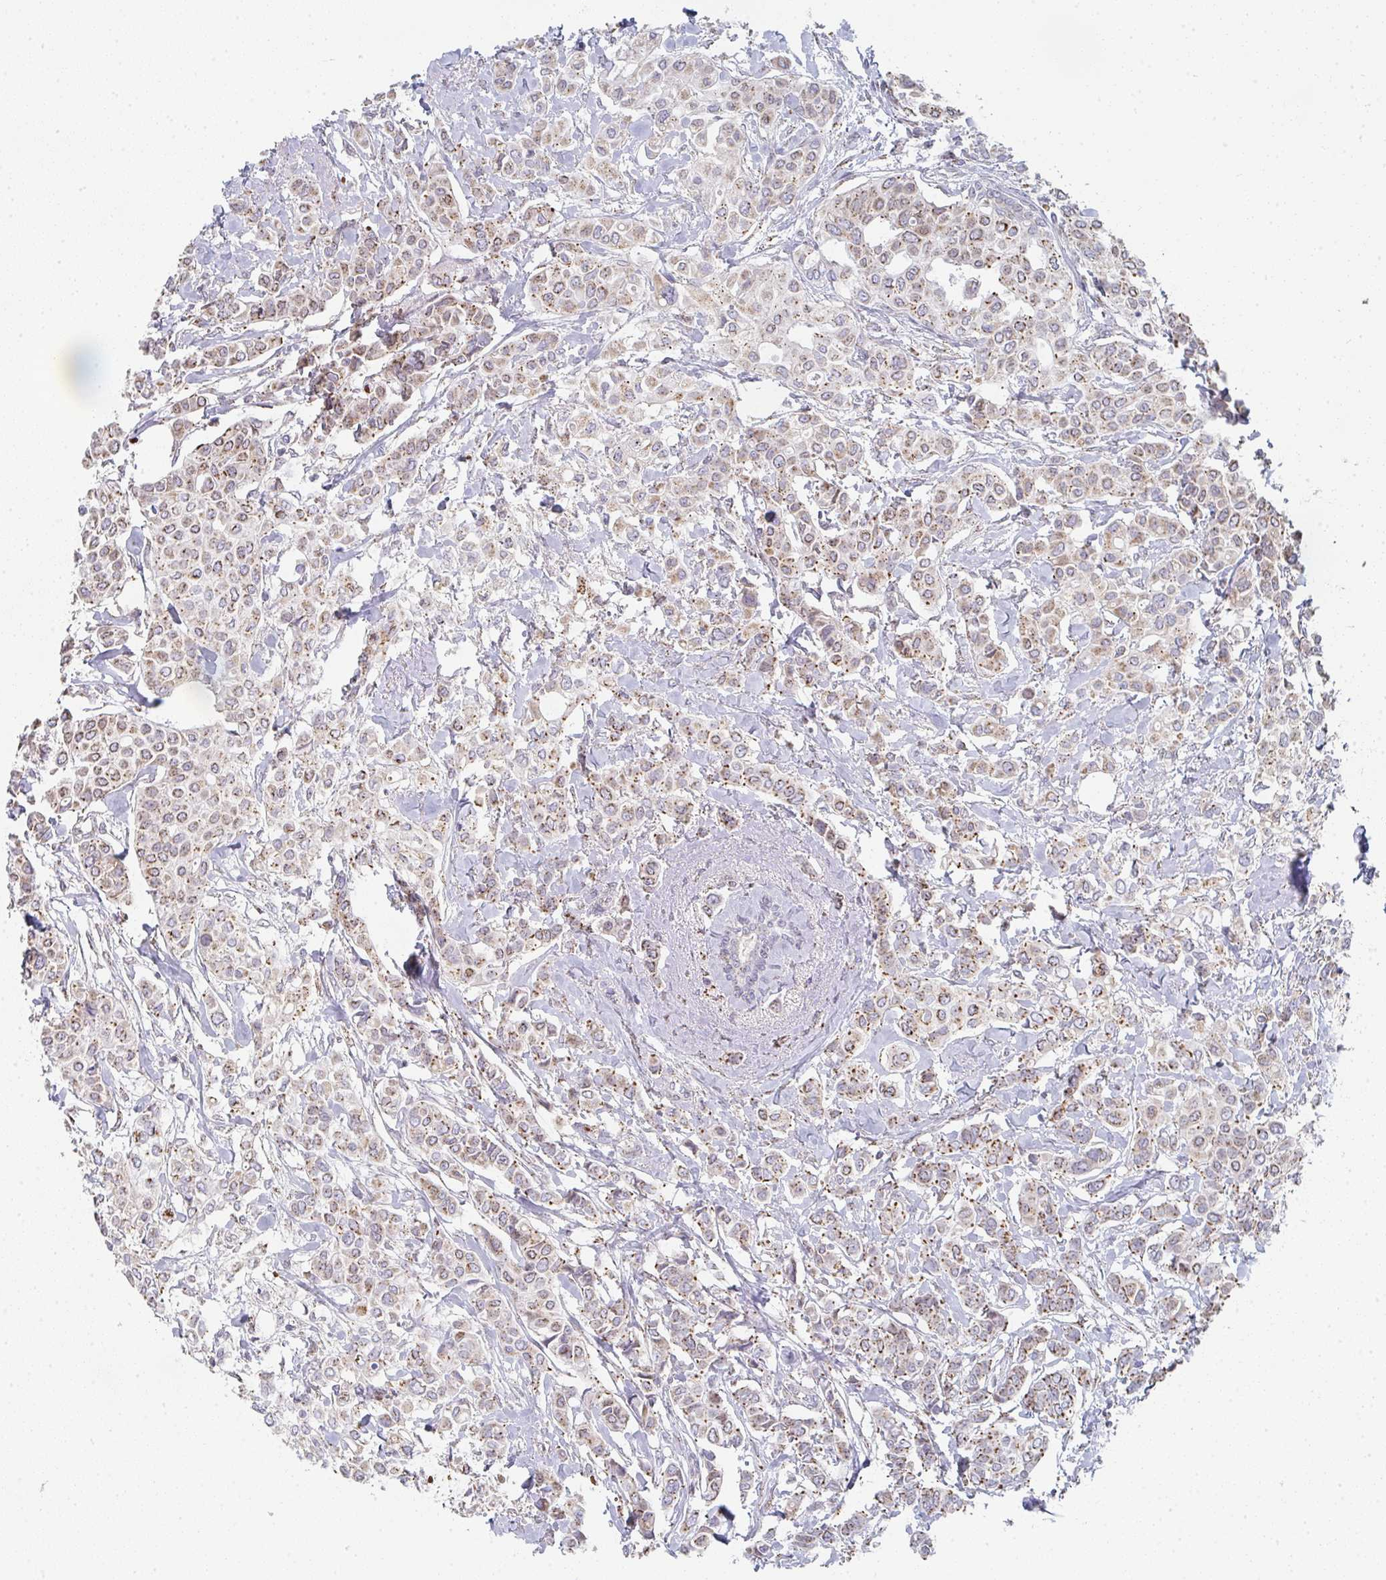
{"staining": {"intensity": "moderate", "quantity": ">75%", "location": "cytoplasmic/membranous"}, "tissue": "breast cancer", "cell_type": "Tumor cells", "image_type": "cancer", "snomed": [{"axis": "morphology", "description": "Lobular carcinoma"}, {"axis": "topography", "description": "Breast"}], "caption": "A high-resolution histopathology image shows immunohistochemistry (IHC) staining of breast lobular carcinoma, which demonstrates moderate cytoplasmic/membranous staining in about >75% of tumor cells. (brown staining indicates protein expression, while blue staining denotes nuclei).", "gene": "ZNF526", "patient": {"sex": "female", "age": 51}}